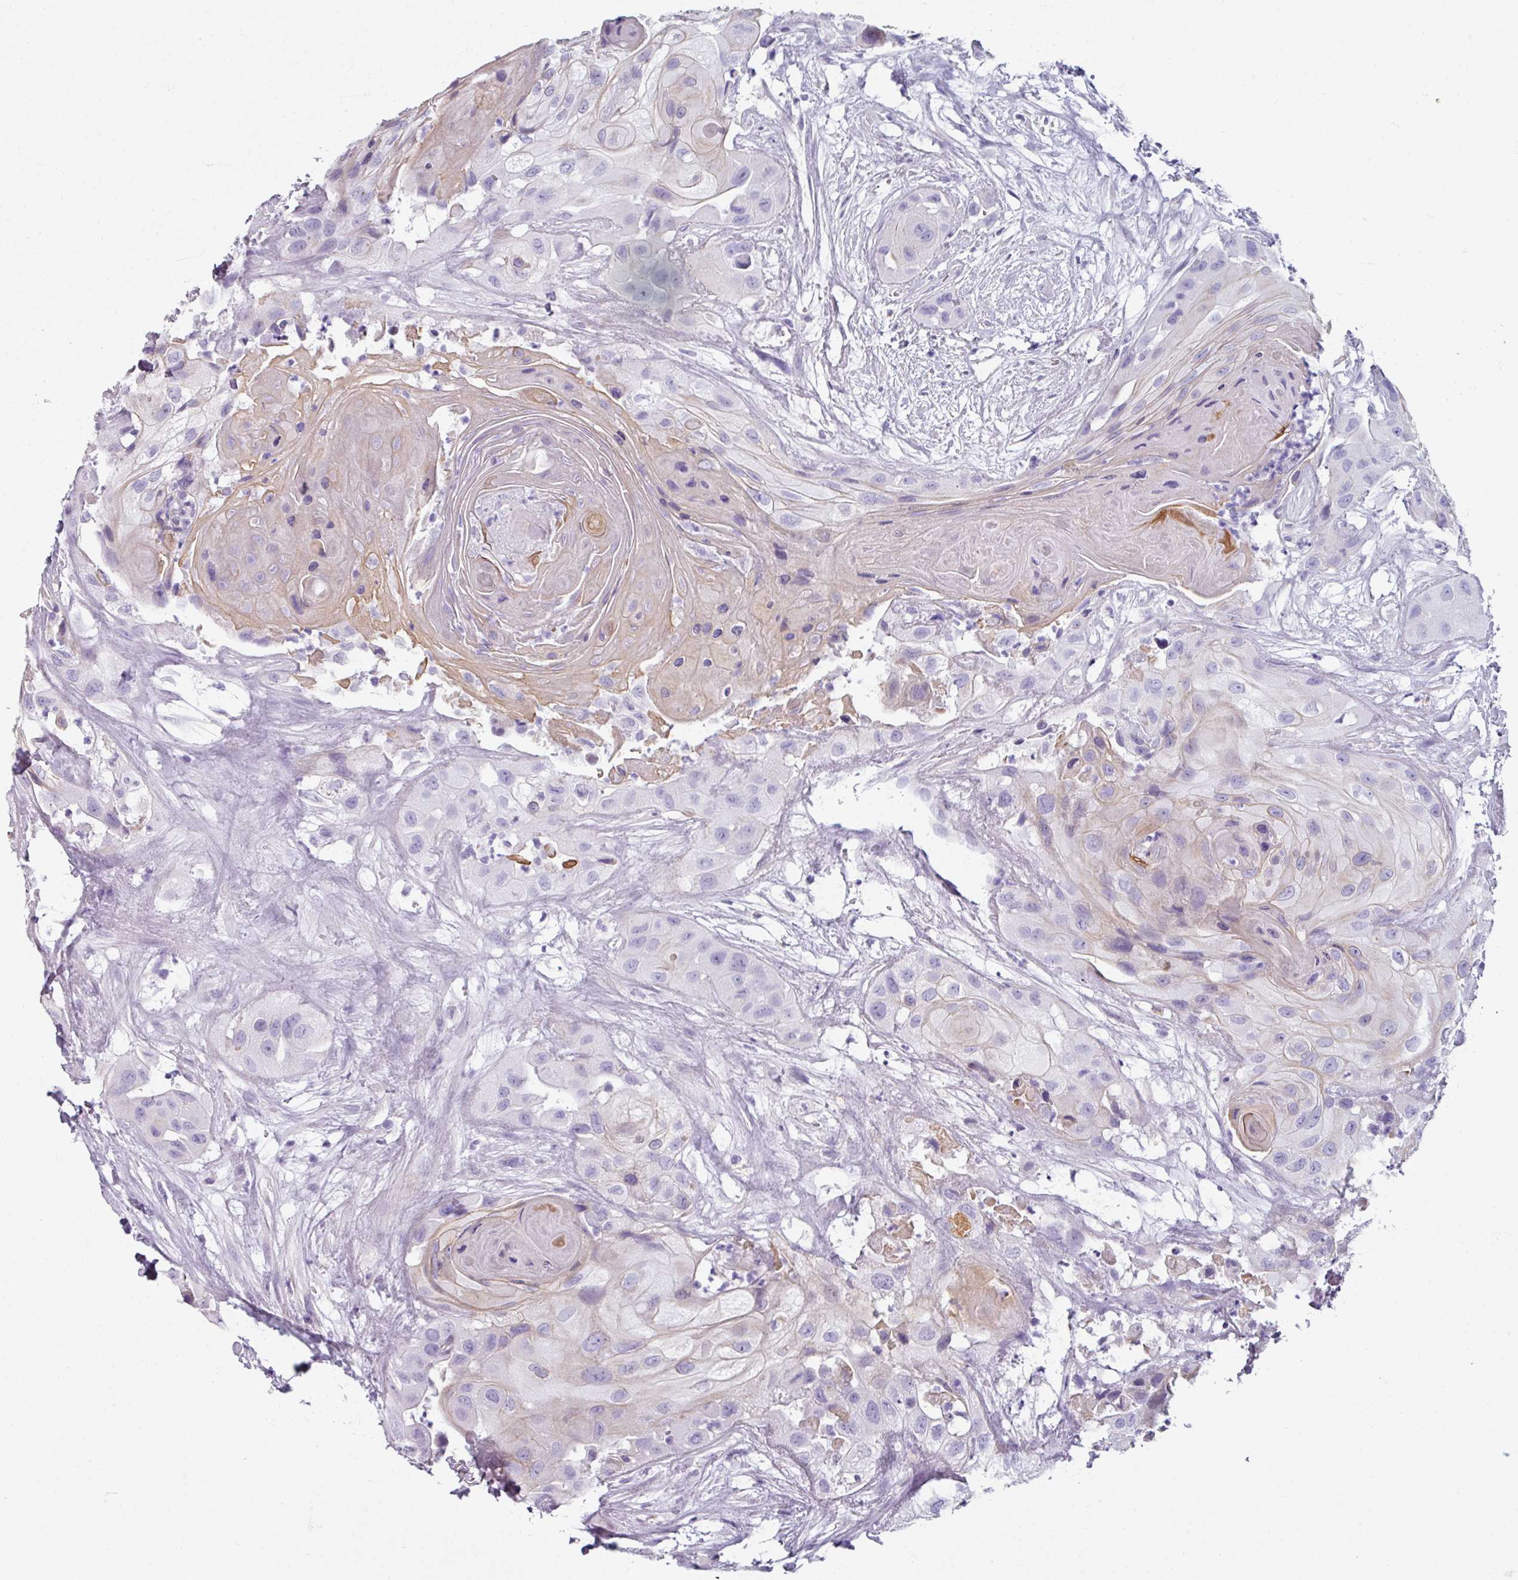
{"staining": {"intensity": "negative", "quantity": "none", "location": "none"}, "tissue": "head and neck cancer", "cell_type": "Tumor cells", "image_type": "cancer", "snomed": [{"axis": "morphology", "description": "Squamous cell carcinoma, NOS"}, {"axis": "topography", "description": "Head-Neck"}], "caption": "The image displays no staining of tumor cells in squamous cell carcinoma (head and neck). The staining was performed using DAB to visualize the protein expression in brown, while the nuclei were stained in blue with hematoxylin (Magnification: 20x).", "gene": "SPESP1", "patient": {"sex": "male", "age": 83}}